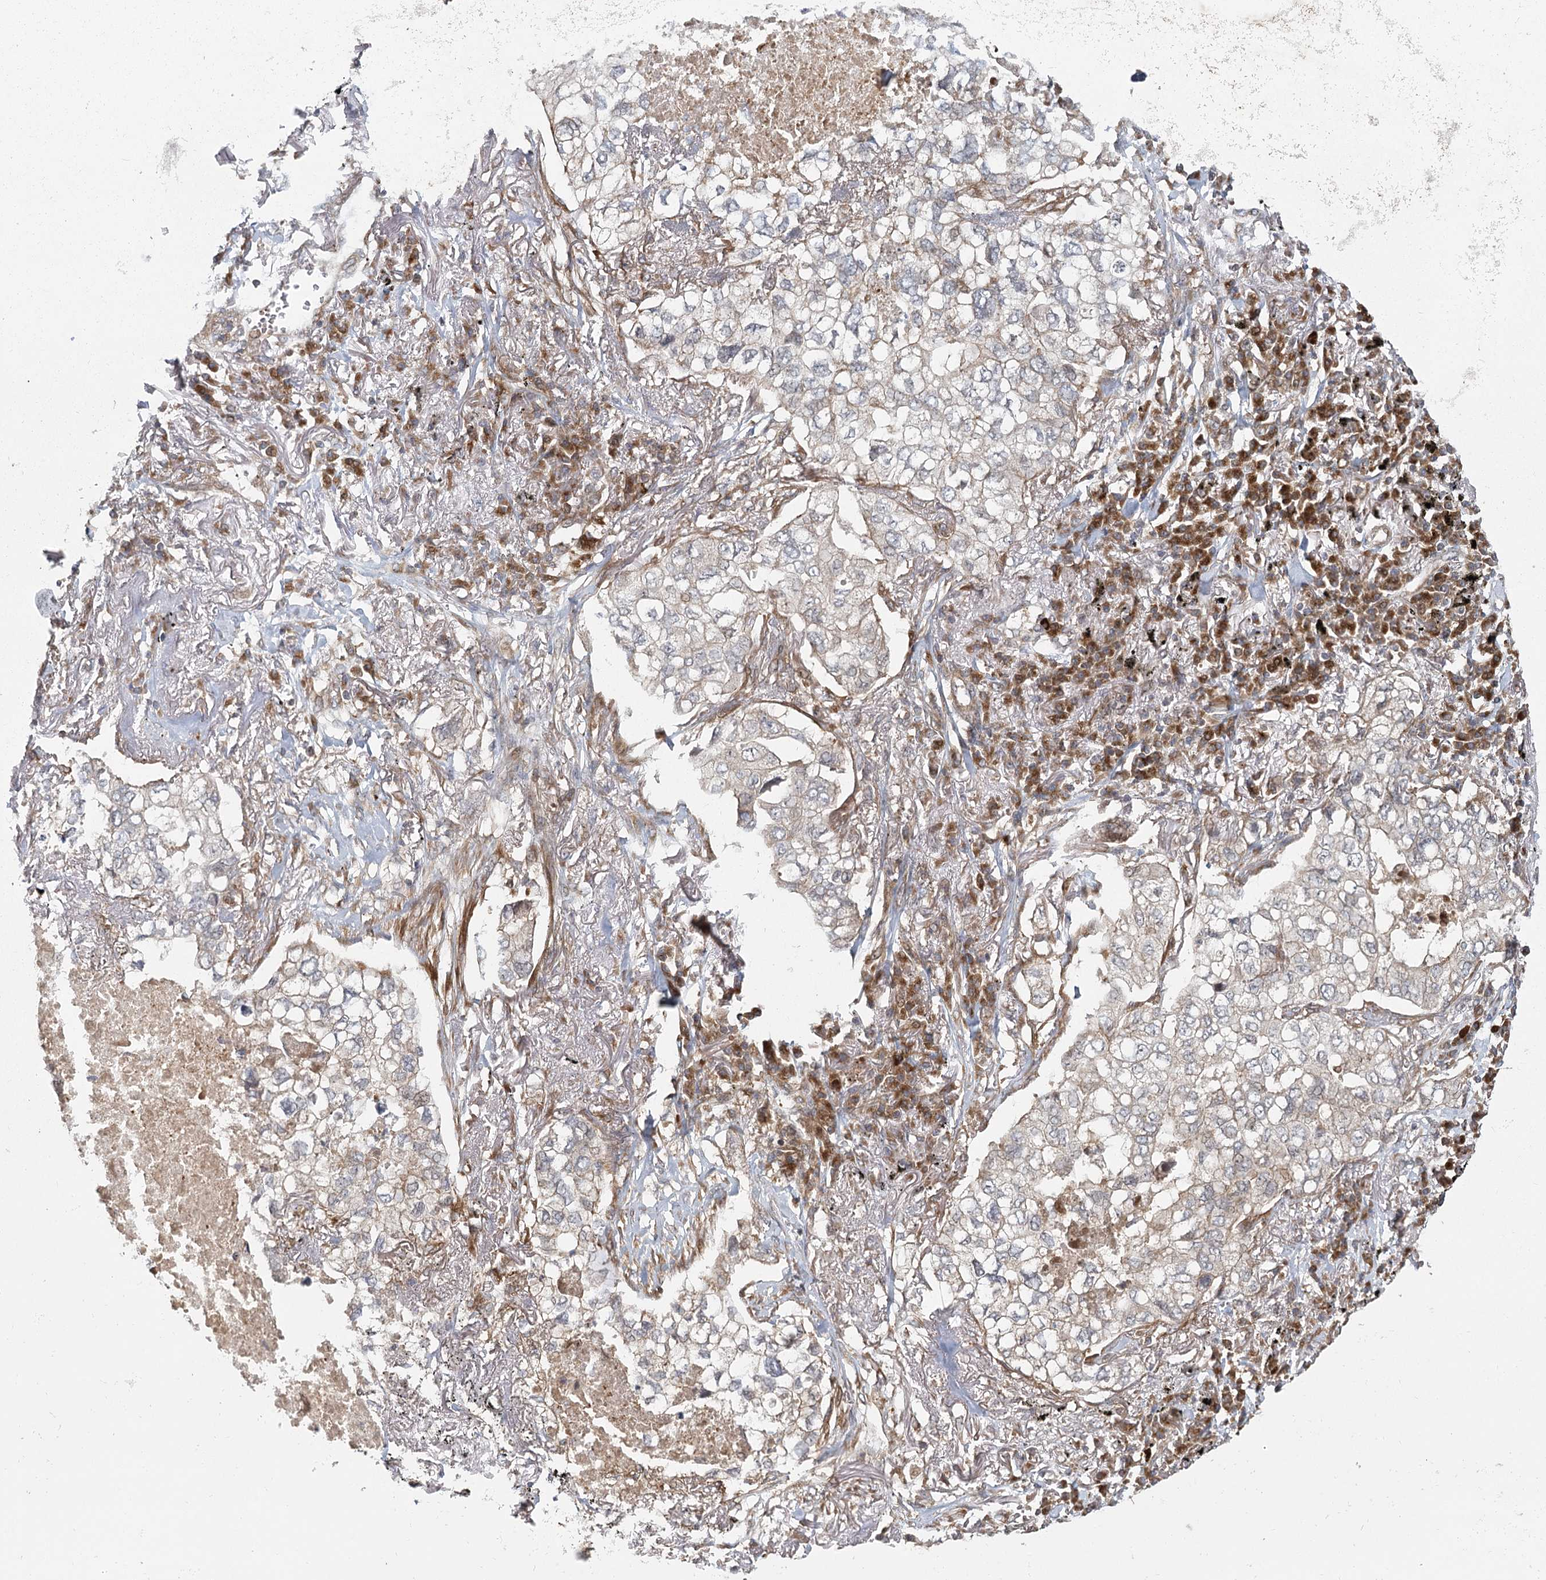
{"staining": {"intensity": "weak", "quantity": "<25%", "location": "cytoplasmic/membranous"}, "tissue": "lung cancer", "cell_type": "Tumor cells", "image_type": "cancer", "snomed": [{"axis": "morphology", "description": "Adenocarcinoma, NOS"}, {"axis": "topography", "description": "Lung"}], "caption": "Lung cancer (adenocarcinoma) stained for a protein using IHC shows no expression tumor cells.", "gene": "RAPGEF6", "patient": {"sex": "male", "age": 65}}